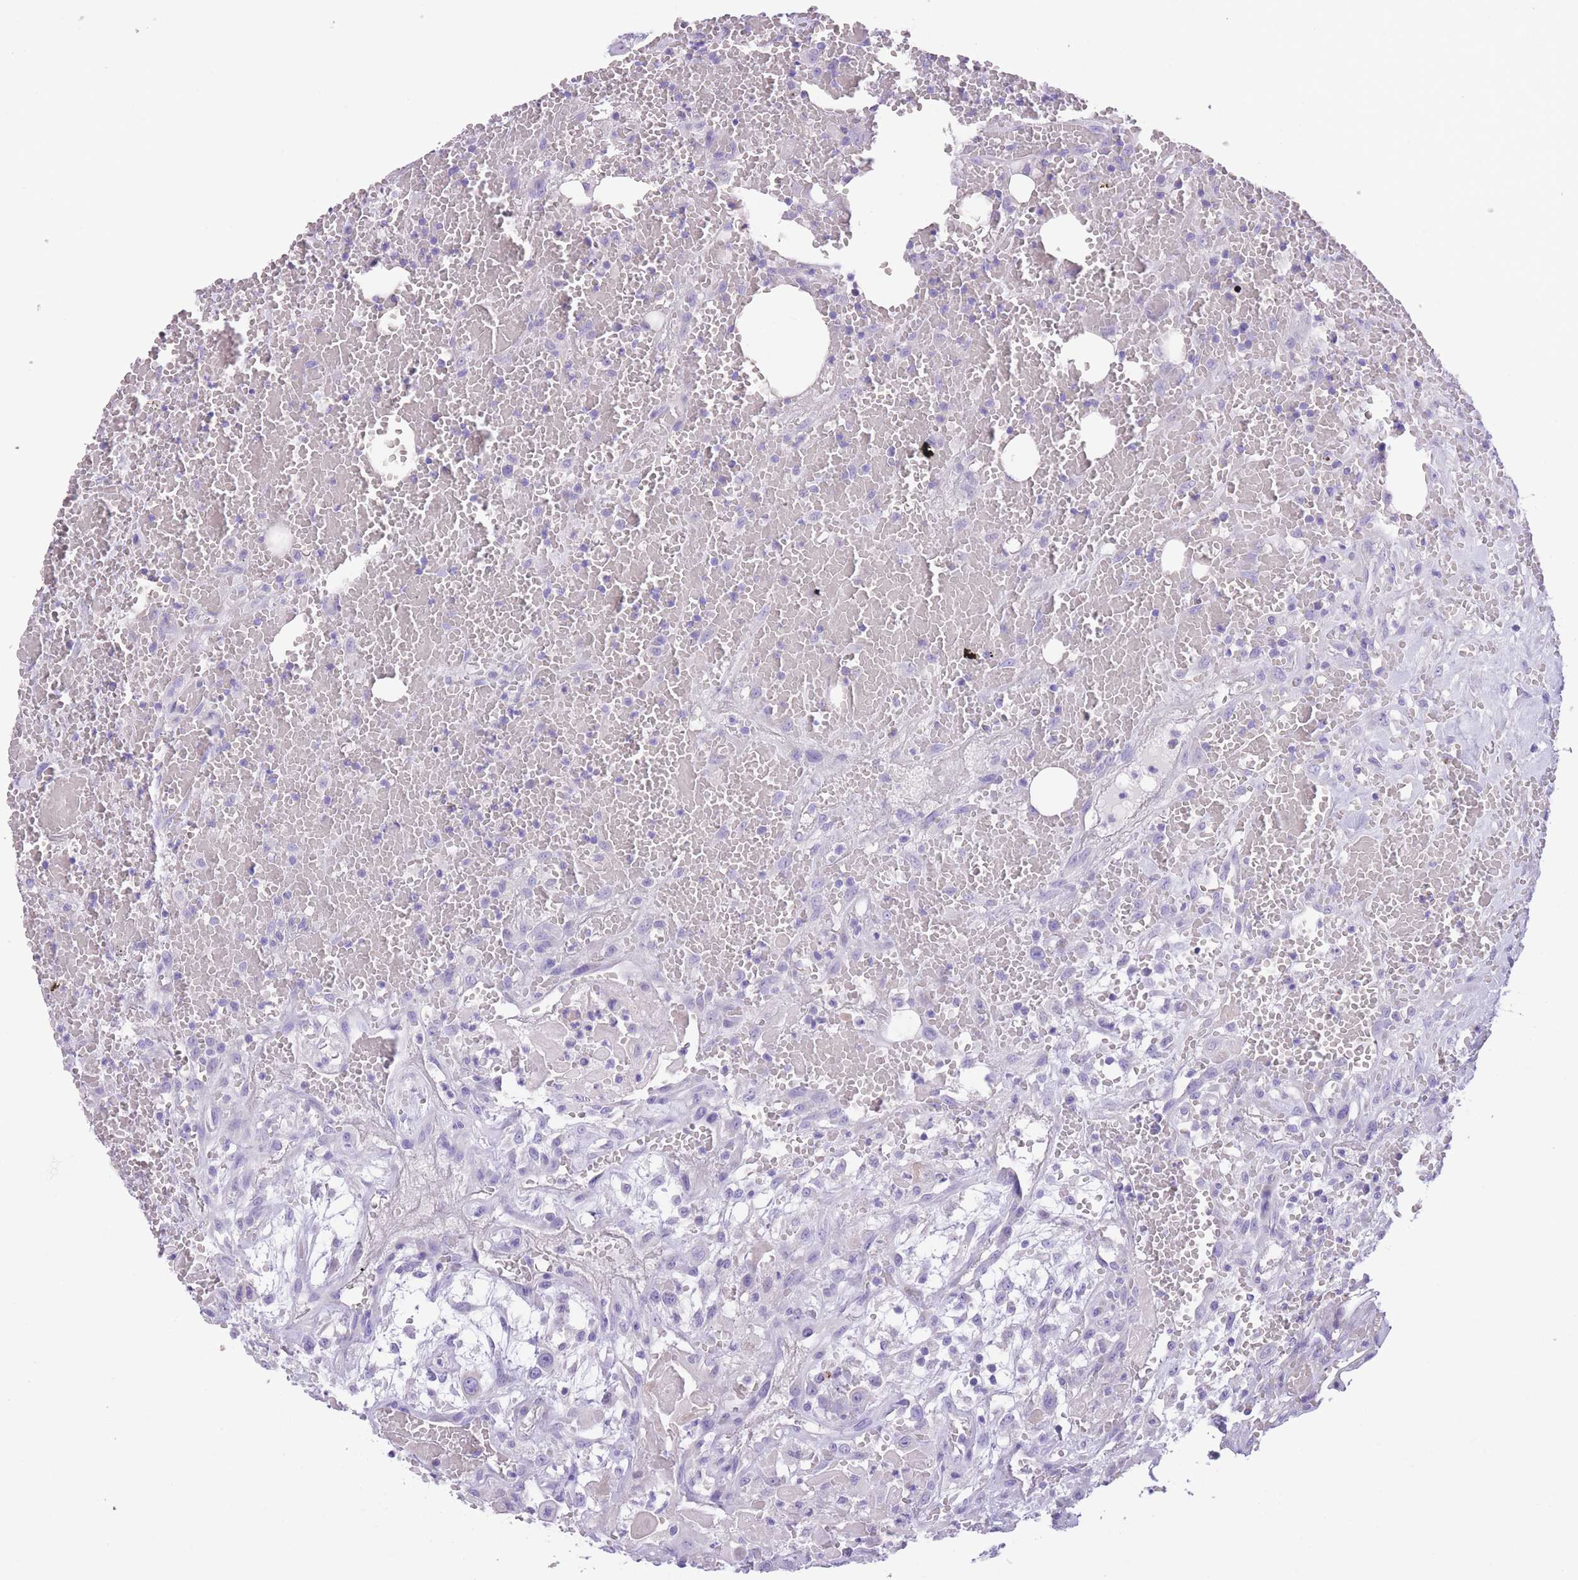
{"staining": {"intensity": "negative", "quantity": "none", "location": "none"}, "tissue": "head and neck cancer", "cell_type": "Tumor cells", "image_type": "cancer", "snomed": [{"axis": "morphology", "description": "Squamous cell carcinoma, NOS"}, {"axis": "topography", "description": "Head-Neck"}], "caption": "There is no significant expression in tumor cells of squamous cell carcinoma (head and neck).", "gene": "RAI2", "patient": {"sex": "male", "age": 81}}